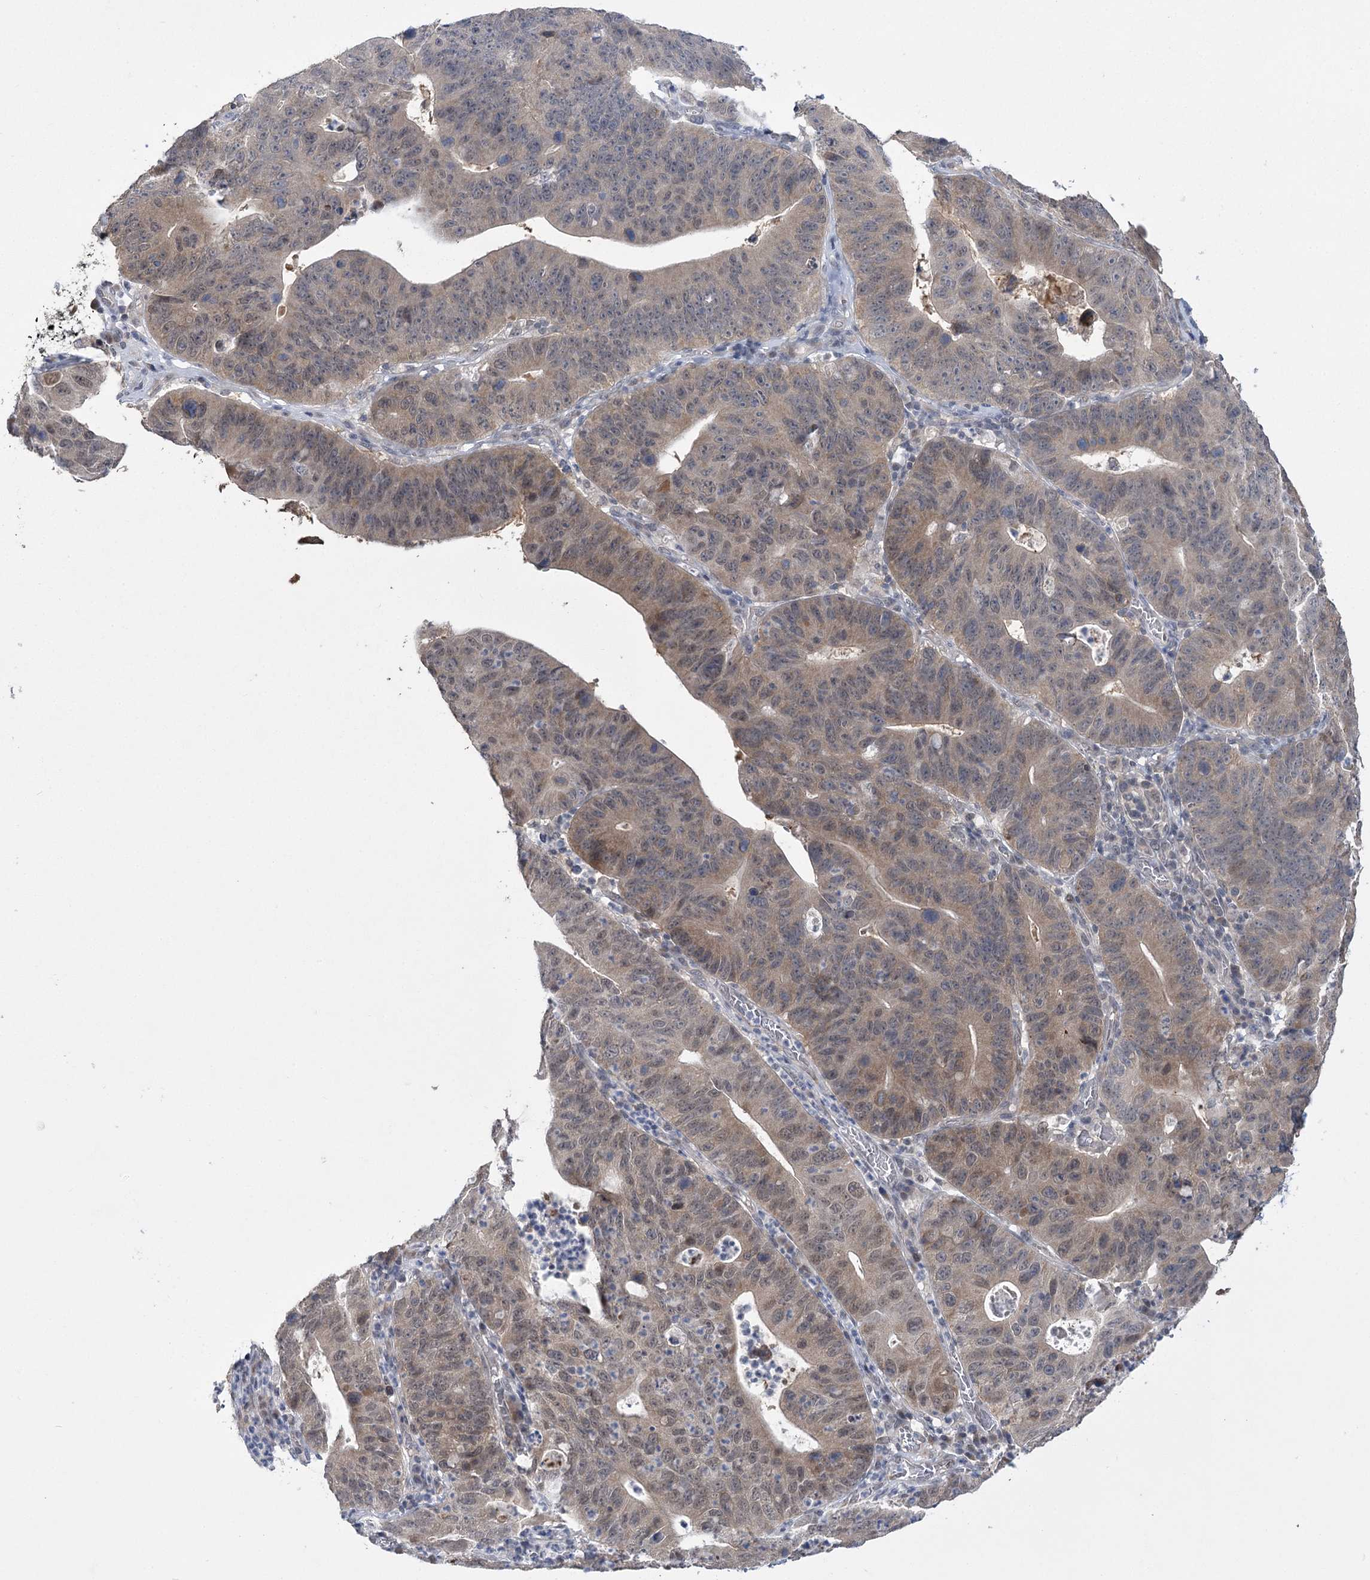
{"staining": {"intensity": "weak", "quantity": "<25%", "location": "cytoplasmic/membranous,nuclear"}, "tissue": "stomach cancer", "cell_type": "Tumor cells", "image_type": "cancer", "snomed": [{"axis": "morphology", "description": "Adenocarcinoma, NOS"}, {"axis": "topography", "description": "Stomach"}], "caption": "This is a photomicrograph of IHC staining of adenocarcinoma (stomach), which shows no expression in tumor cells. Nuclei are stained in blue.", "gene": "PHYHIPL", "patient": {"sex": "male", "age": 59}}